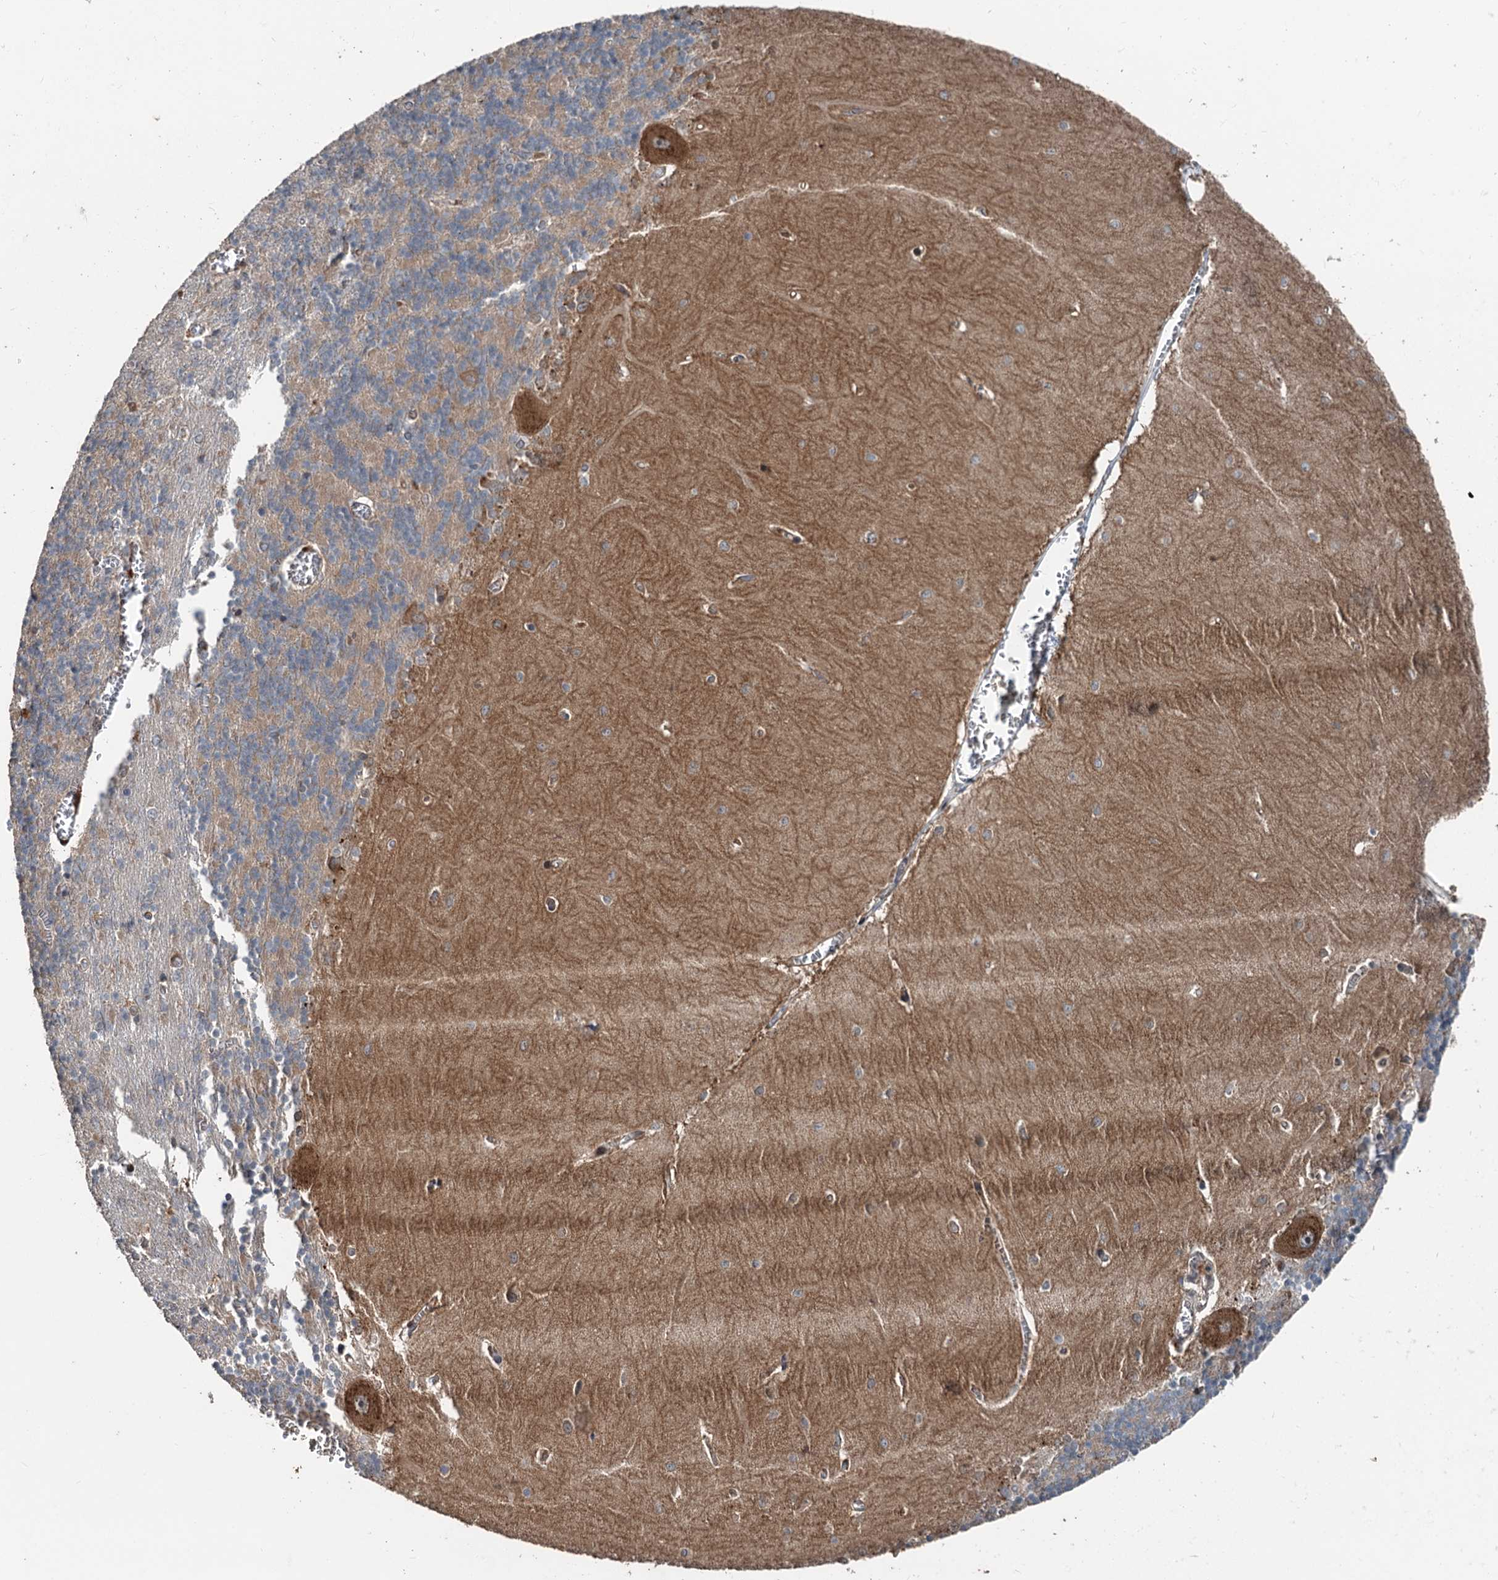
{"staining": {"intensity": "weak", "quantity": "<25%", "location": "cytoplasmic/membranous"}, "tissue": "cerebellum", "cell_type": "Cells in granular layer", "image_type": "normal", "snomed": [{"axis": "morphology", "description": "Normal tissue, NOS"}, {"axis": "topography", "description": "Cerebellum"}], "caption": "DAB (3,3'-diaminobenzidine) immunohistochemical staining of normal cerebellum reveals no significant expression in cells in granular layer.", "gene": "N4BP2L2", "patient": {"sex": "male", "age": 37}}